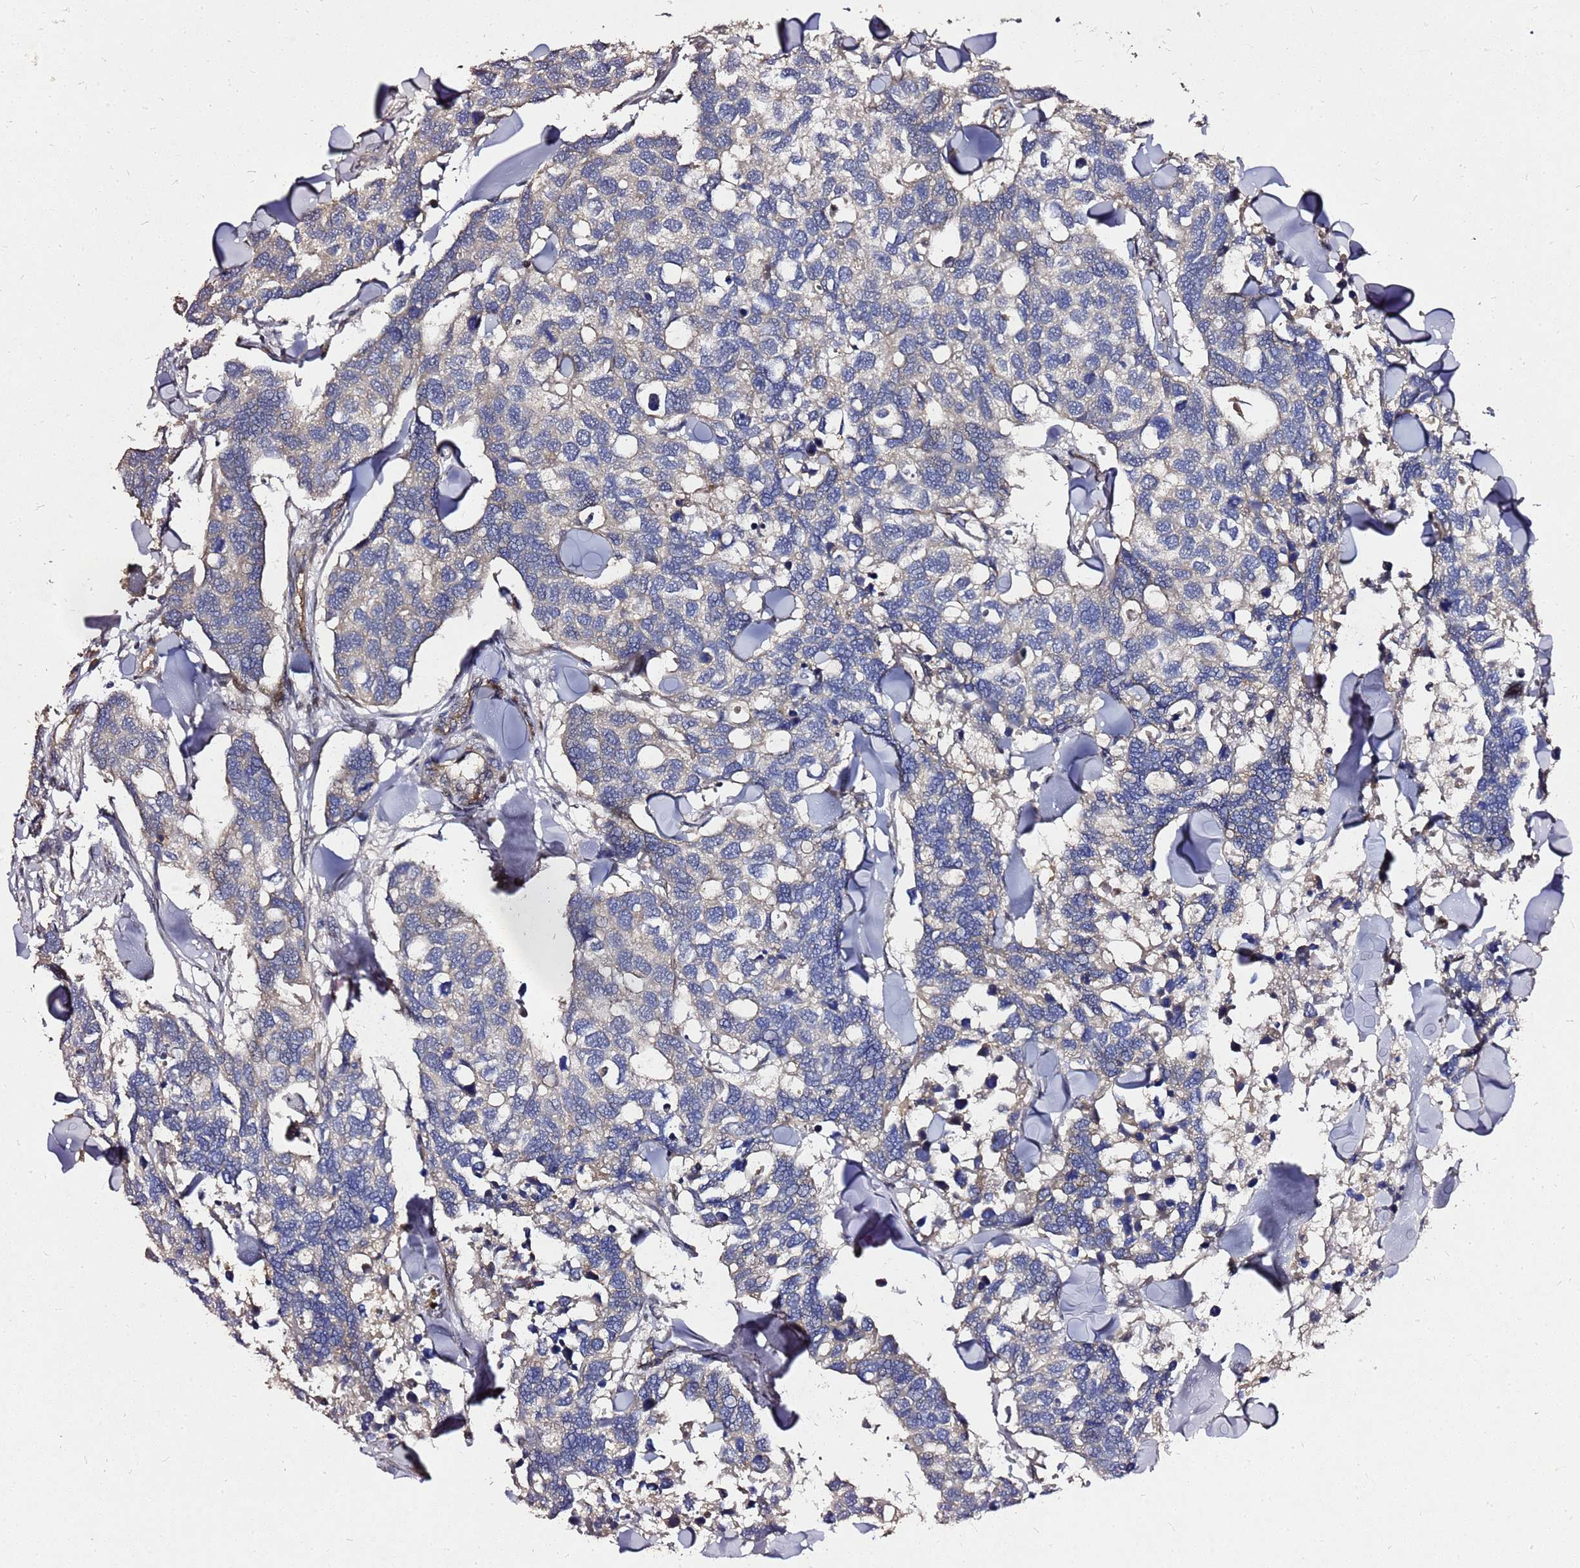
{"staining": {"intensity": "negative", "quantity": "none", "location": "none"}, "tissue": "breast cancer", "cell_type": "Tumor cells", "image_type": "cancer", "snomed": [{"axis": "morphology", "description": "Duct carcinoma"}, {"axis": "topography", "description": "Breast"}], "caption": "This photomicrograph is of breast invasive ductal carcinoma stained with immunohistochemistry to label a protein in brown with the nuclei are counter-stained blue. There is no expression in tumor cells.", "gene": "RSPRY1", "patient": {"sex": "female", "age": 83}}